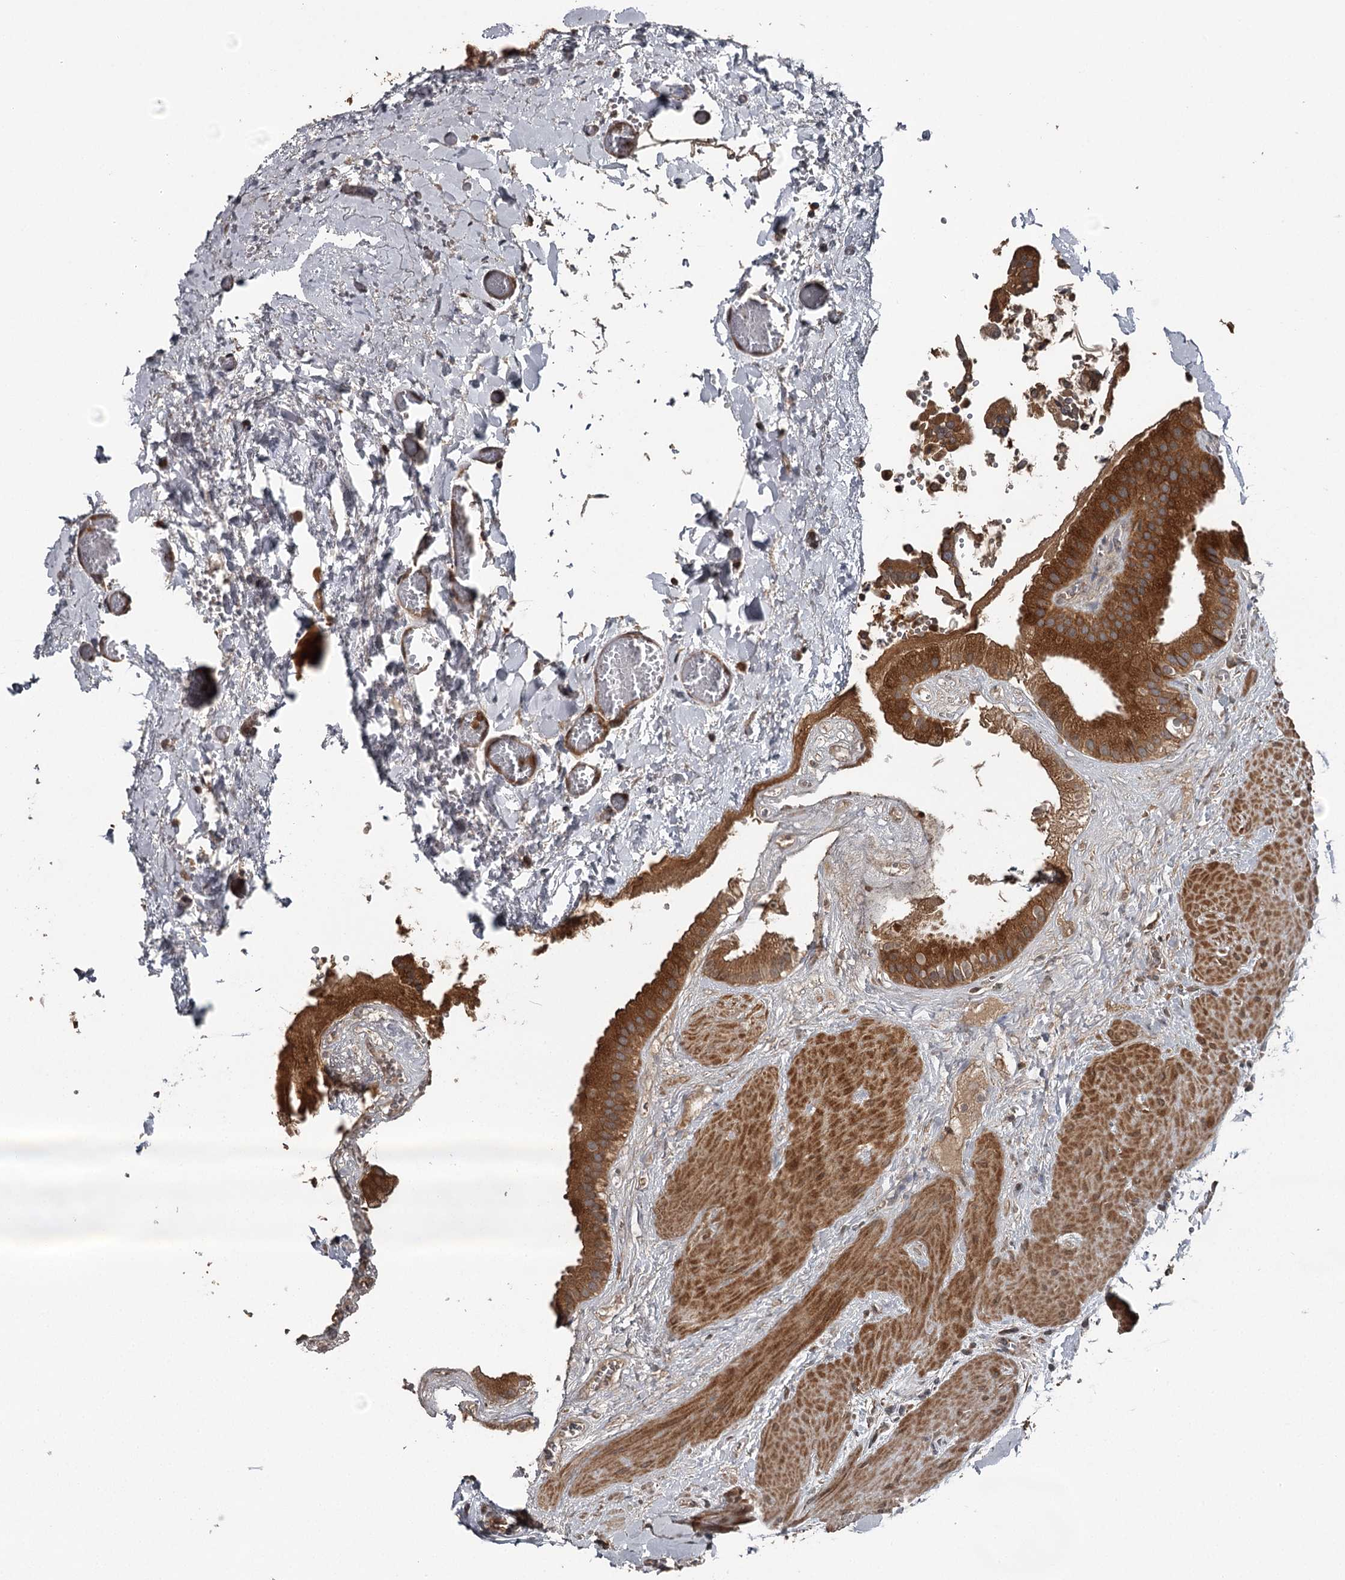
{"staining": {"intensity": "strong", "quantity": ">75%", "location": "cytoplasmic/membranous"}, "tissue": "gallbladder", "cell_type": "Glandular cells", "image_type": "normal", "snomed": [{"axis": "morphology", "description": "Normal tissue, NOS"}, {"axis": "topography", "description": "Gallbladder"}], "caption": "DAB (3,3'-diaminobenzidine) immunohistochemical staining of normal gallbladder reveals strong cytoplasmic/membranous protein expression in about >75% of glandular cells.", "gene": "RAB21", "patient": {"sex": "male", "age": 55}}